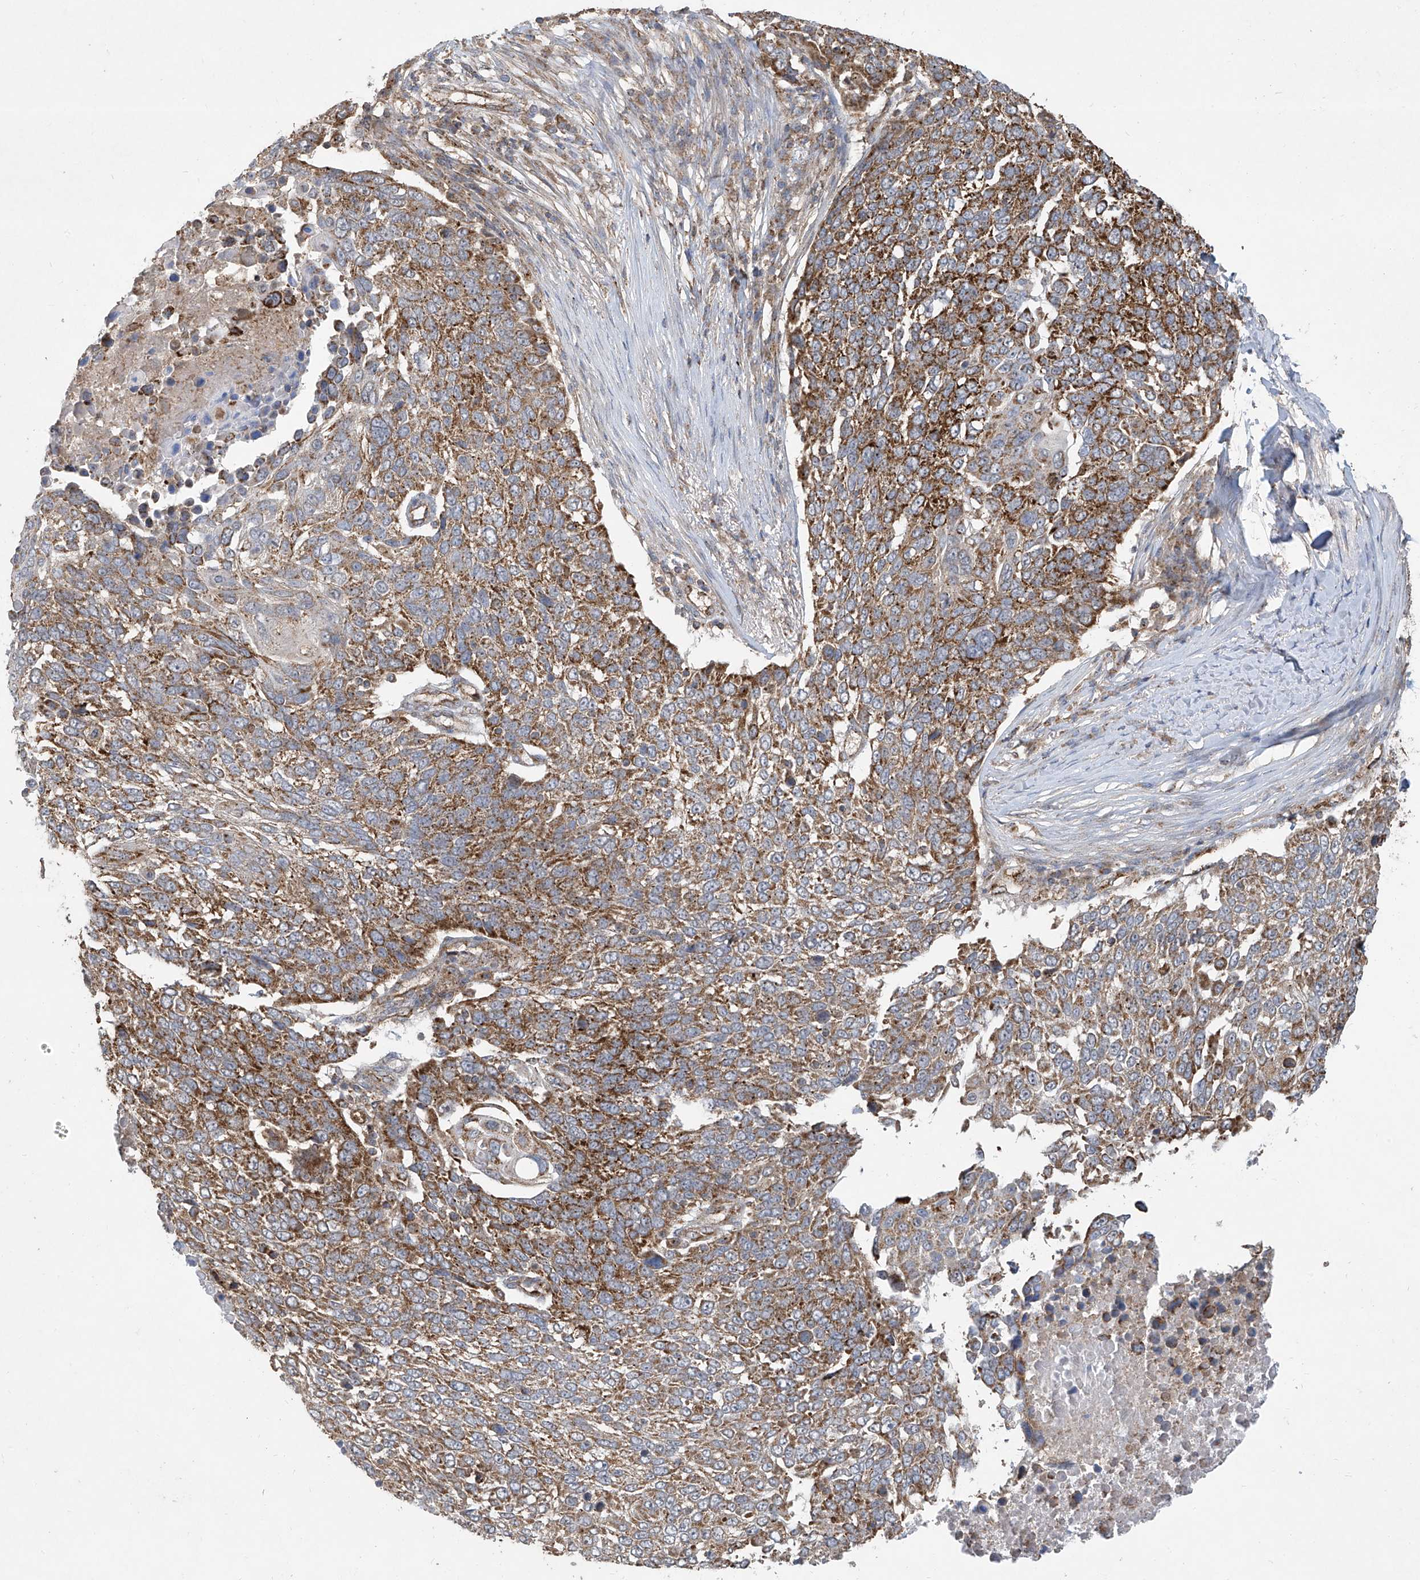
{"staining": {"intensity": "moderate", "quantity": ">75%", "location": "cytoplasmic/membranous"}, "tissue": "lung cancer", "cell_type": "Tumor cells", "image_type": "cancer", "snomed": [{"axis": "morphology", "description": "Squamous cell carcinoma, NOS"}, {"axis": "topography", "description": "Lung"}], "caption": "Human lung squamous cell carcinoma stained with a protein marker demonstrates moderate staining in tumor cells.", "gene": "UQCC1", "patient": {"sex": "male", "age": 66}}